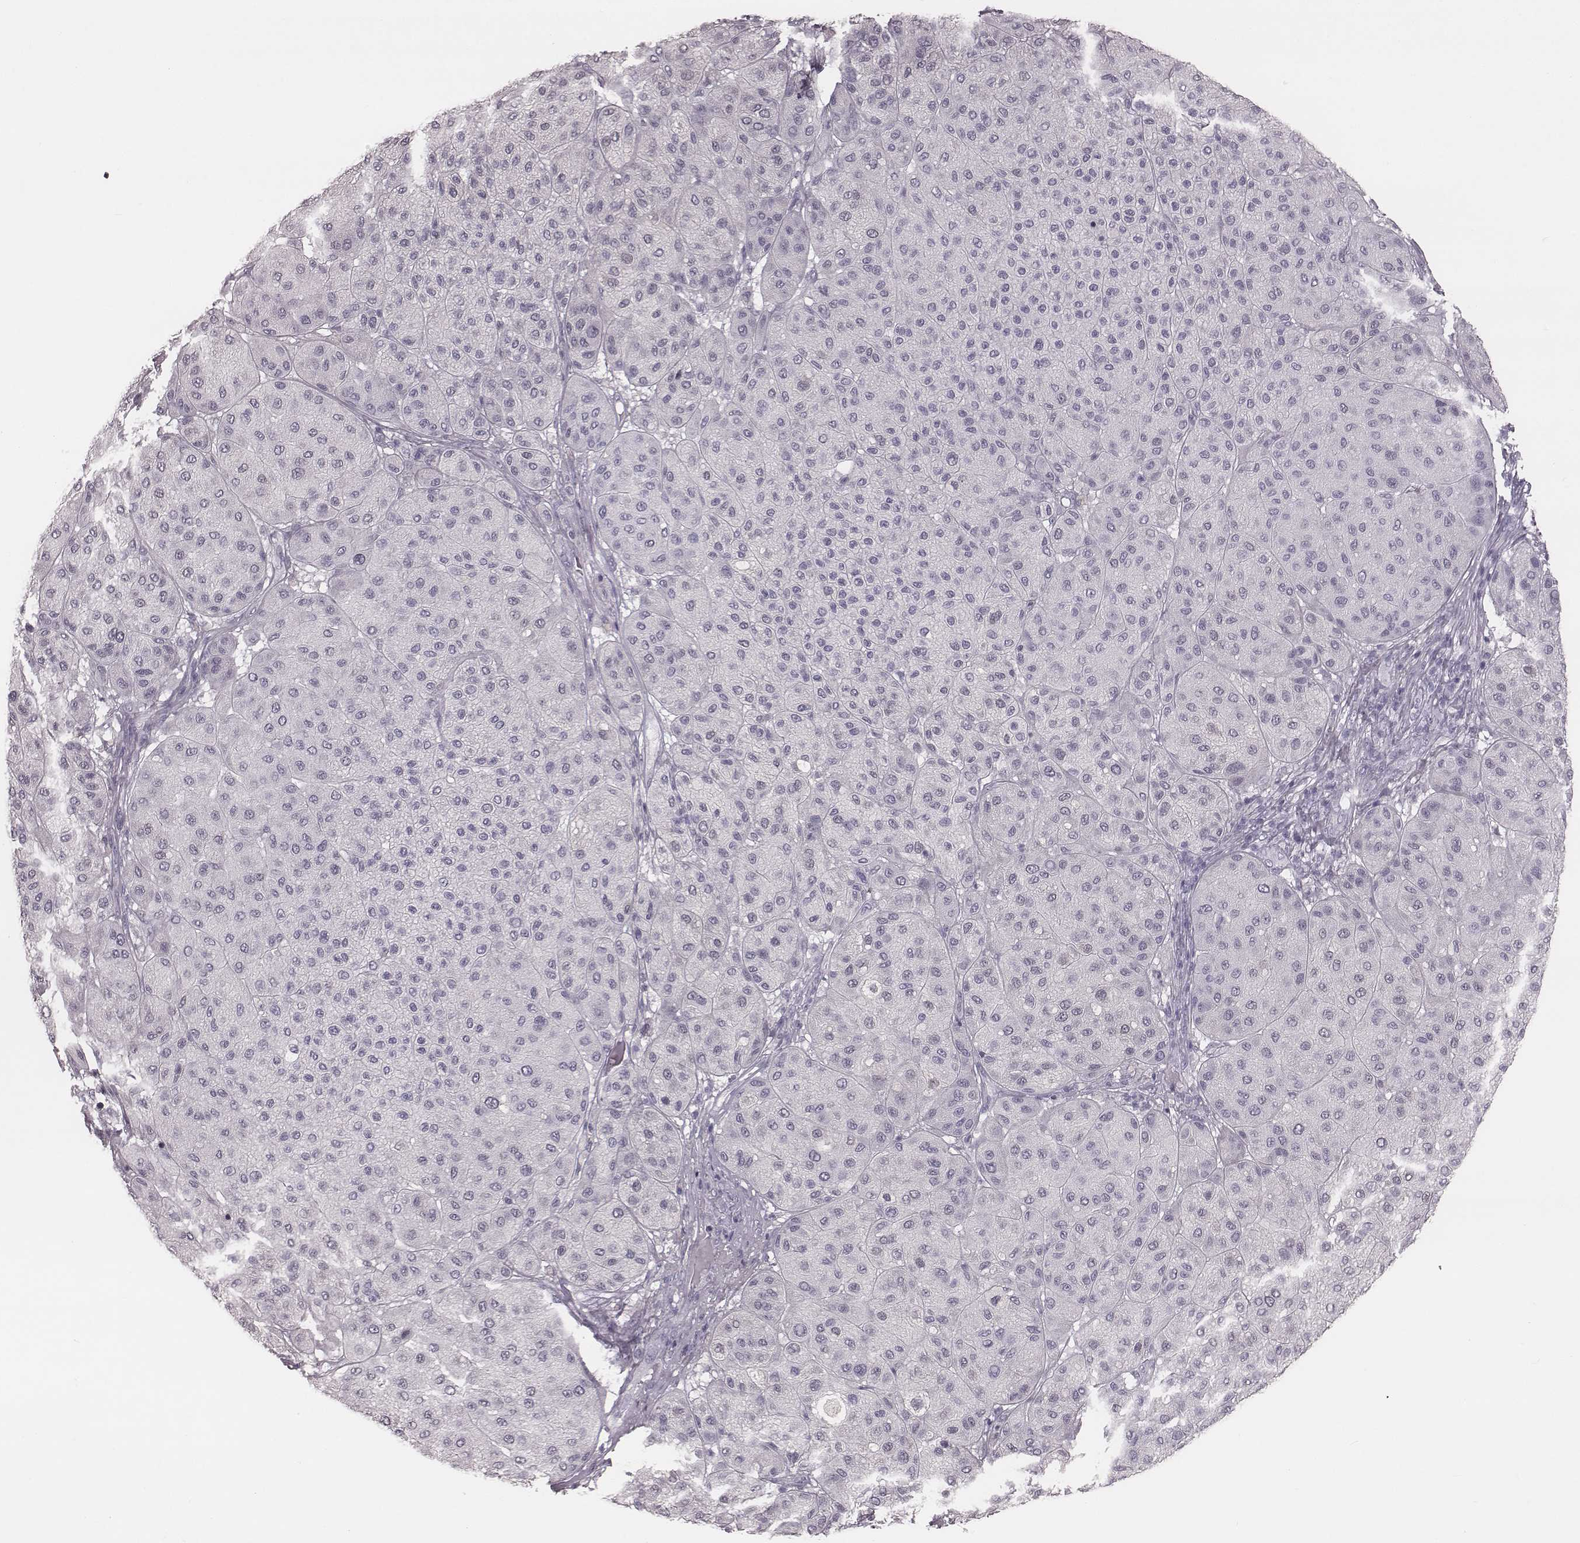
{"staining": {"intensity": "negative", "quantity": "none", "location": "none"}, "tissue": "melanoma", "cell_type": "Tumor cells", "image_type": "cancer", "snomed": [{"axis": "morphology", "description": "Malignant melanoma, Metastatic site"}, {"axis": "topography", "description": "Smooth muscle"}], "caption": "High magnification brightfield microscopy of malignant melanoma (metastatic site) stained with DAB (3,3'-diaminobenzidine) (brown) and counterstained with hematoxylin (blue): tumor cells show no significant expression.", "gene": "KRT74", "patient": {"sex": "male", "age": 41}}